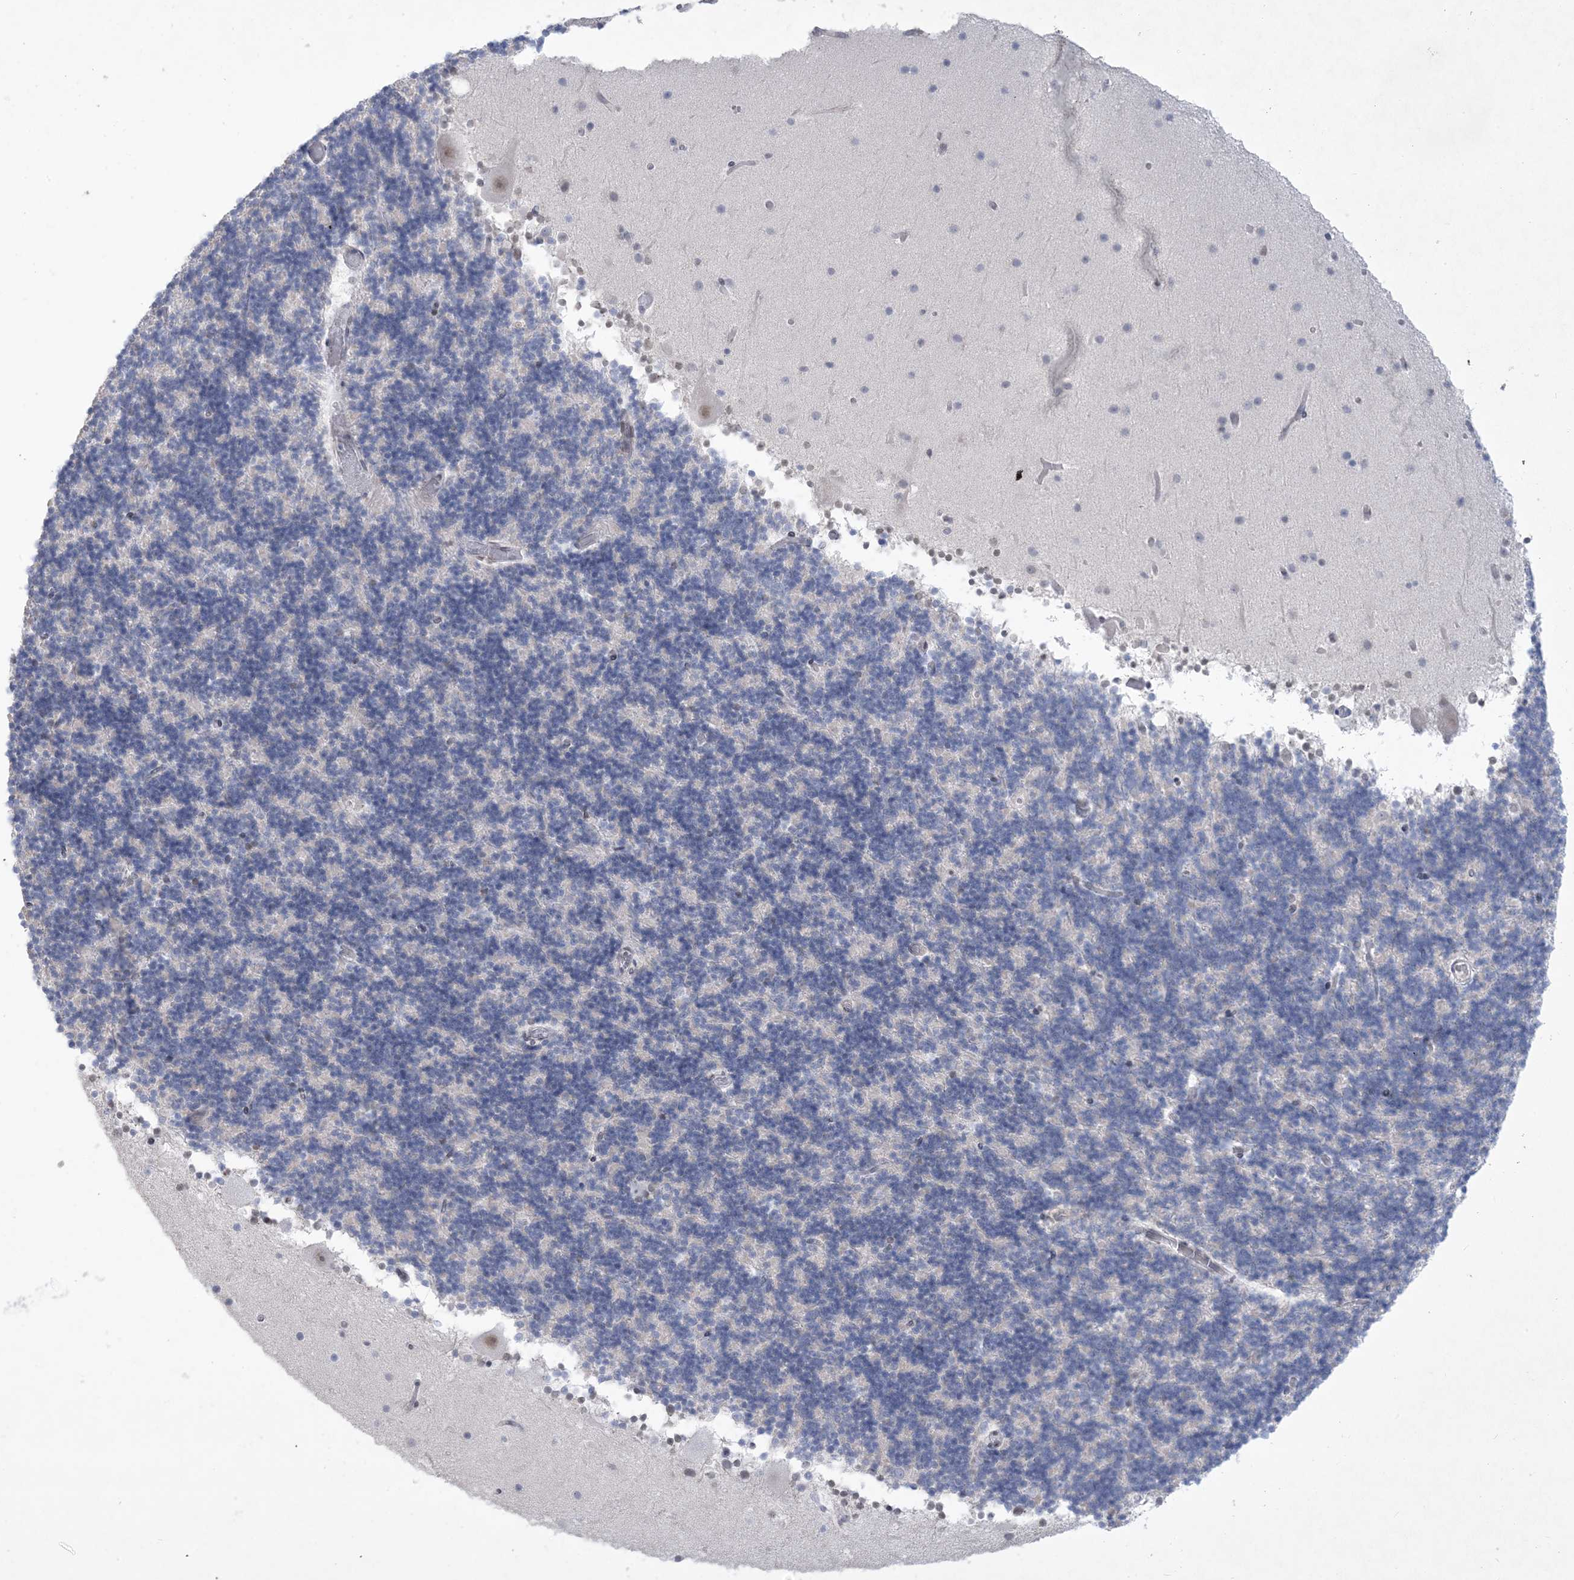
{"staining": {"intensity": "negative", "quantity": "none", "location": "none"}, "tissue": "cerebellum", "cell_type": "Cells in granular layer", "image_type": "normal", "snomed": [{"axis": "morphology", "description": "Normal tissue, NOS"}, {"axis": "topography", "description": "Cerebellum"}], "caption": "An immunohistochemistry image of unremarkable cerebellum is shown. There is no staining in cells in granular layer of cerebellum. The staining was performed using DAB to visualize the protein expression in brown, while the nuclei were stained in blue with hematoxylin (Magnification: 20x).", "gene": "HOMEZ", "patient": {"sex": "male", "age": 57}}